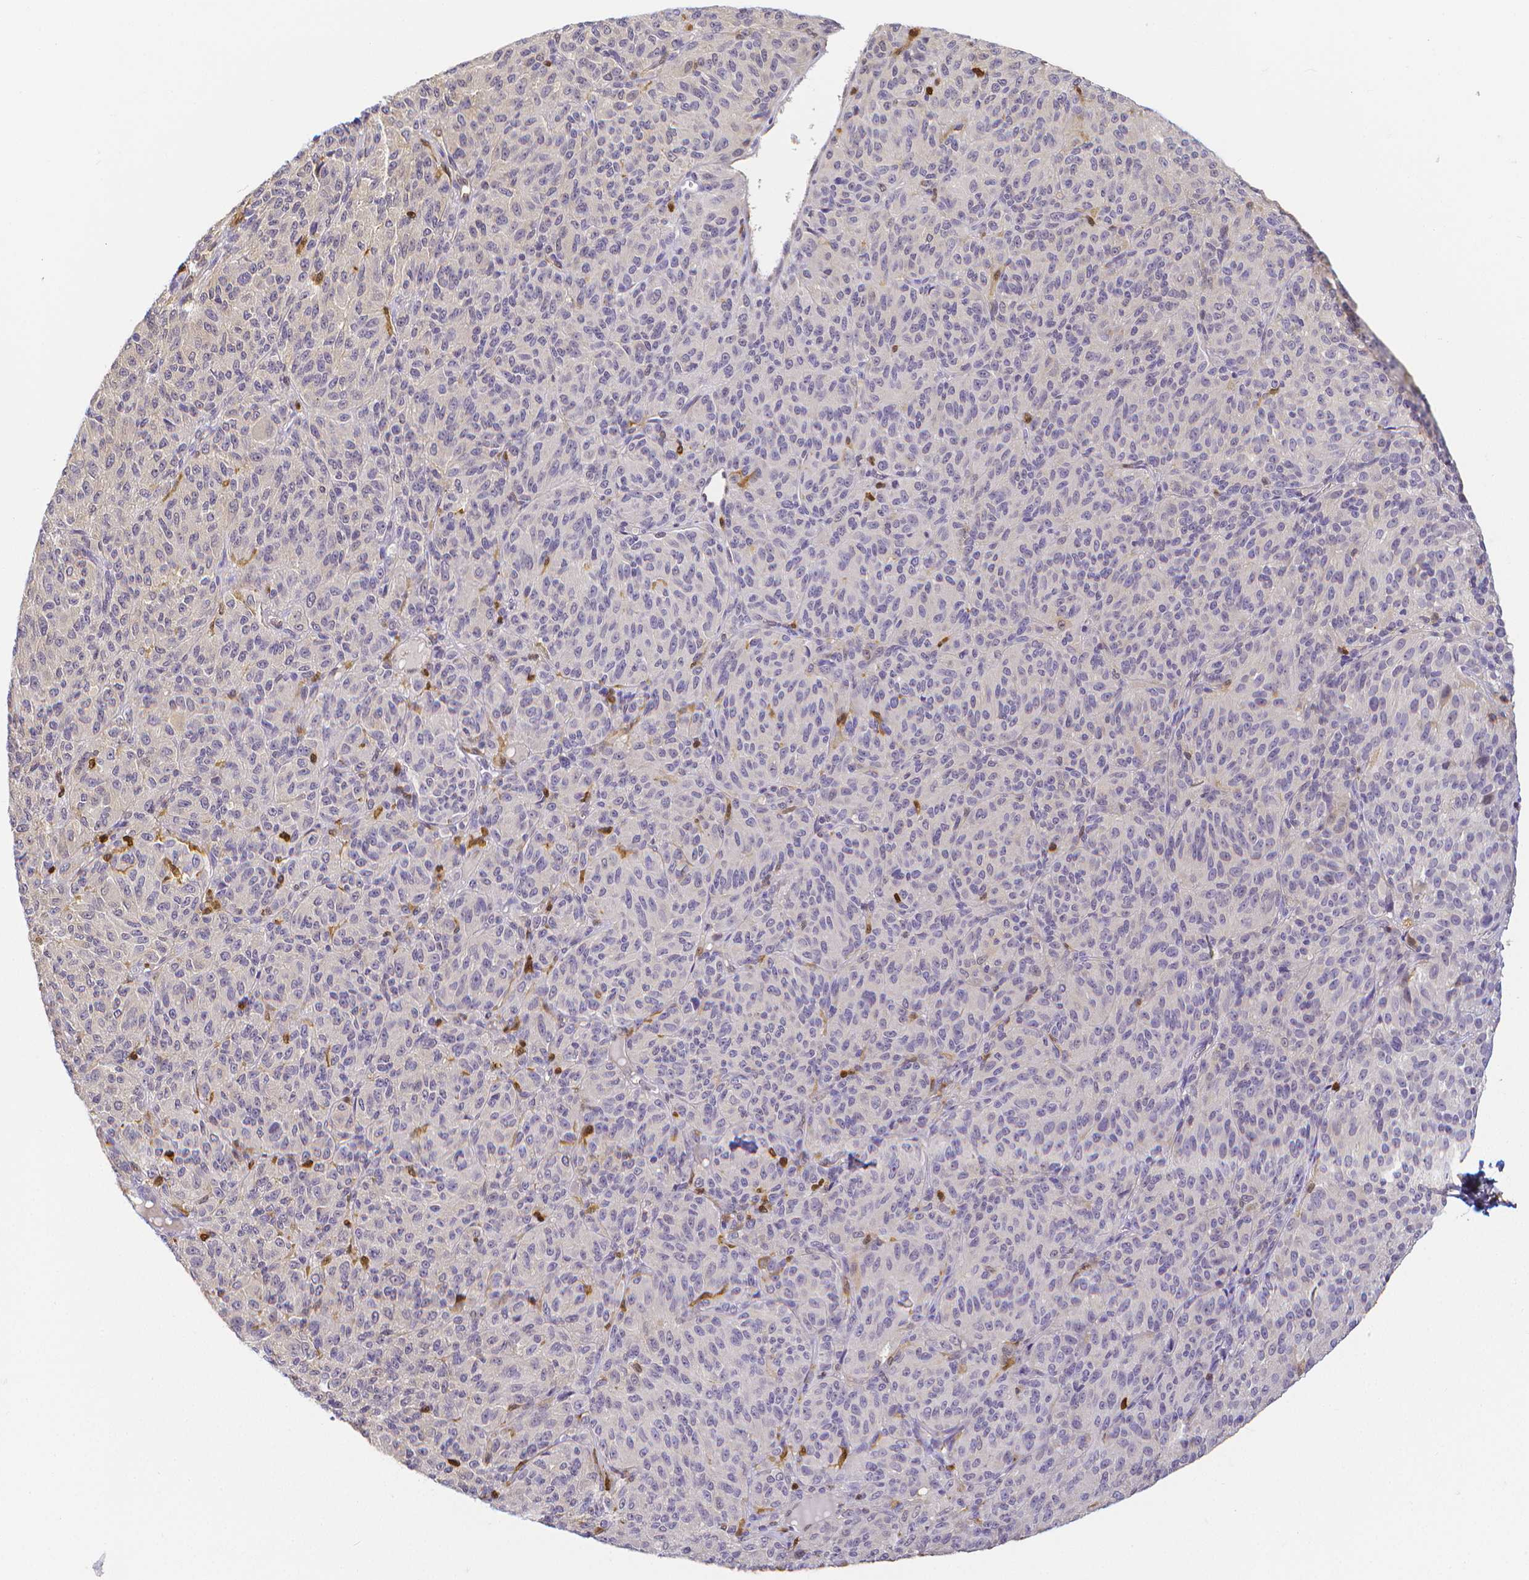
{"staining": {"intensity": "negative", "quantity": "none", "location": "none"}, "tissue": "melanoma", "cell_type": "Tumor cells", "image_type": "cancer", "snomed": [{"axis": "morphology", "description": "Malignant melanoma, Metastatic site"}, {"axis": "topography", "description": "Brain"}], "caption": "Melanoma was stained to show a protein in brown. There is no significant staining in tumor cells.", "gene": "COTL1", "patient": {"sex": "female", "age": 56}}